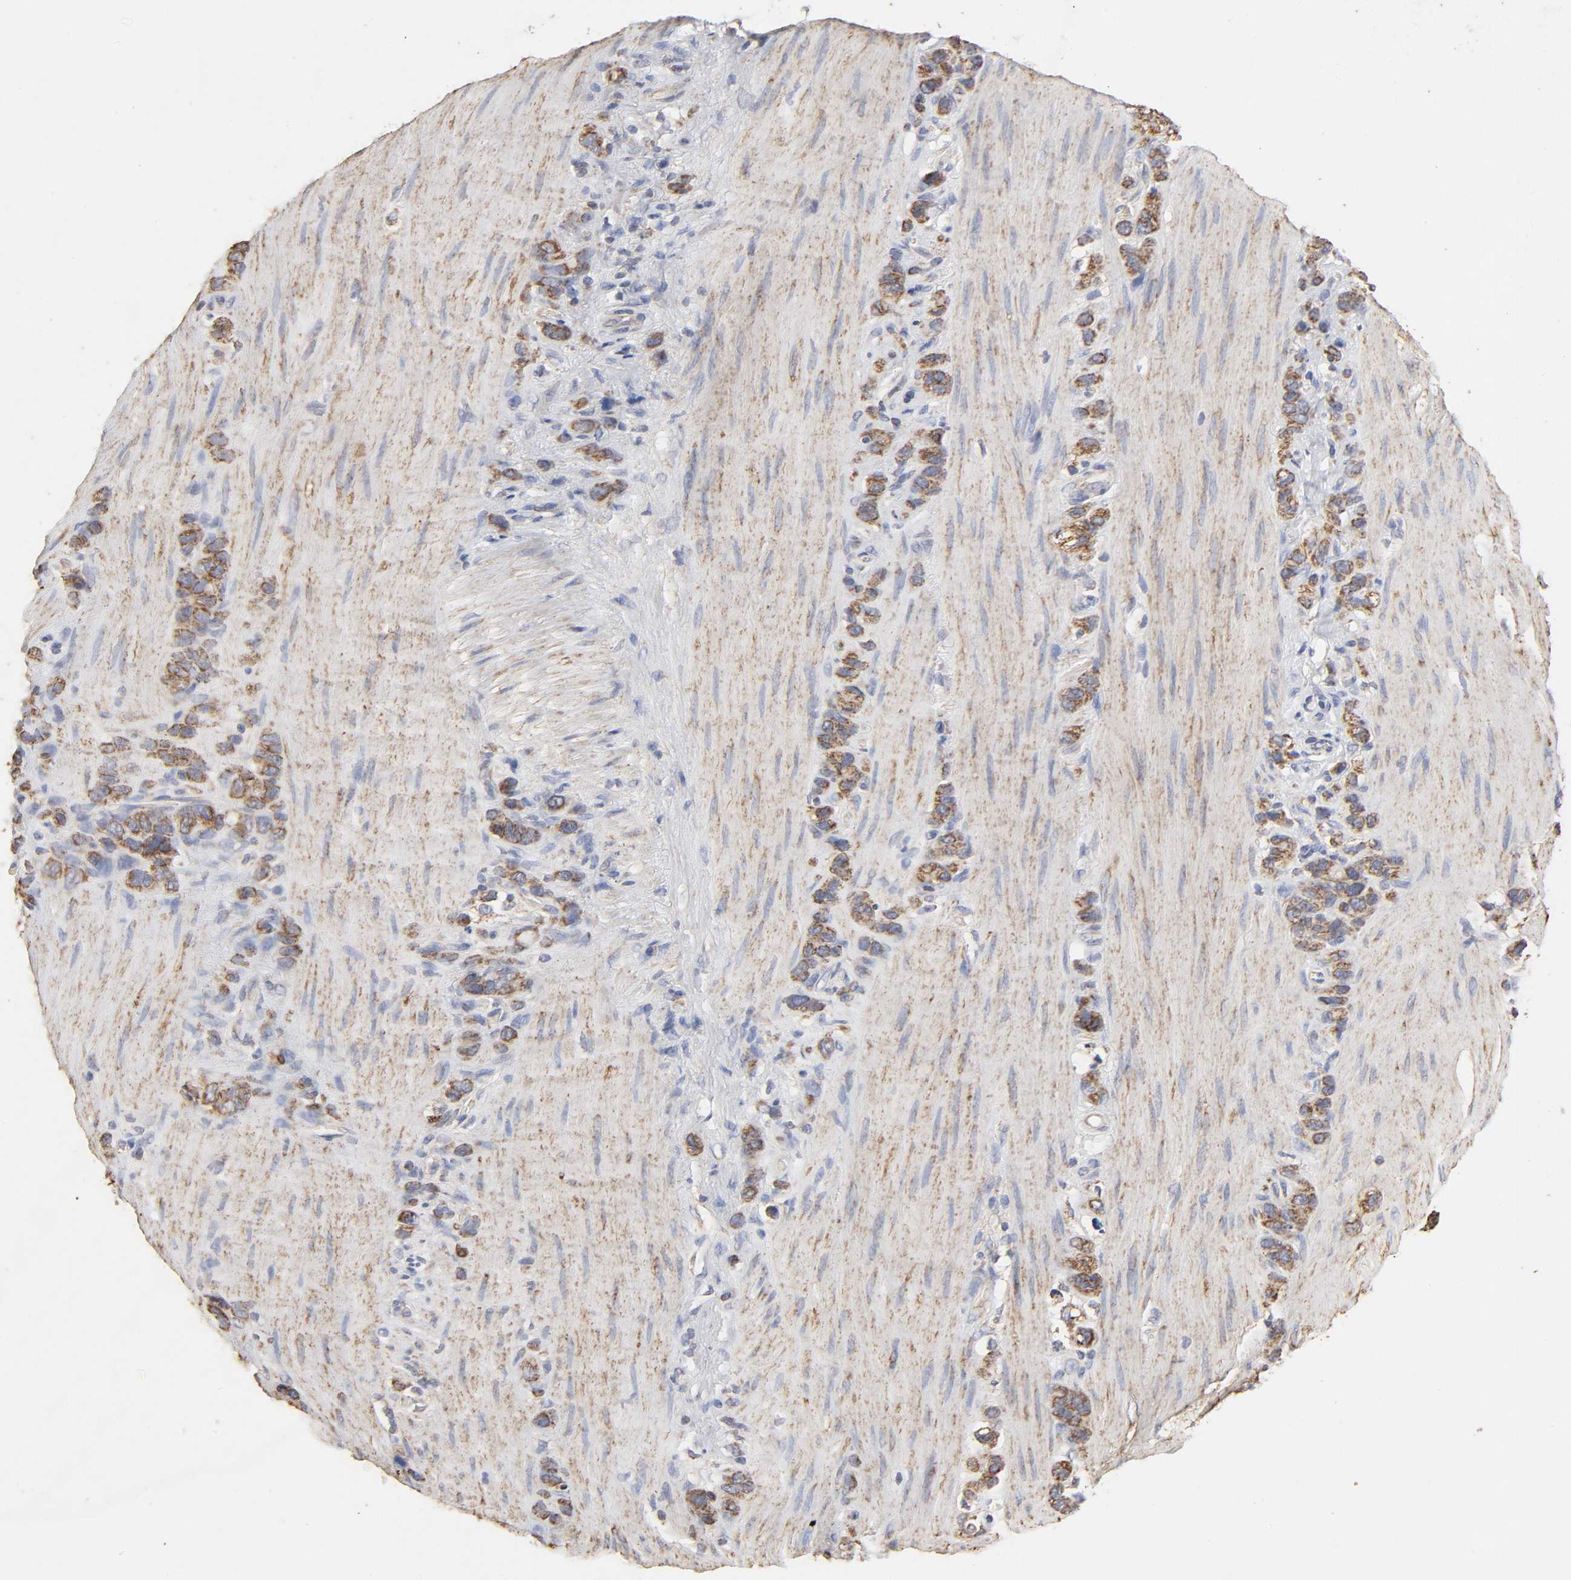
{"staining": {"intensity": "moderate", "quantity": ">75%", "location": "cytoplasmic/membranous"}, "tissue": "stomach cancer", "cell_type": "Tumor cells", "image_type": "cancer", "snomed": [{"axis": "morphology", "description": "Normal tissue, NOS"}, {"axis": "morphology", "description": "Adenocarcinoma, NOS"}, {"axis": "morphology", "description": "Adenocarcinoma, High grade"}, {"axis": "topography", "description": "Stomach, upper"}, {"axis": "topography", "description": "Stomach"}], "caption": "Immunohistochemical staining of stomach cancer (adenocarcinoma (high-grade)) displays medium levels of moderate cytoplasmic/membranous positivity in approximately >75% of tumor cells.", "gene": "CYCS", "patient": {"sex": "female", "age": 65}}